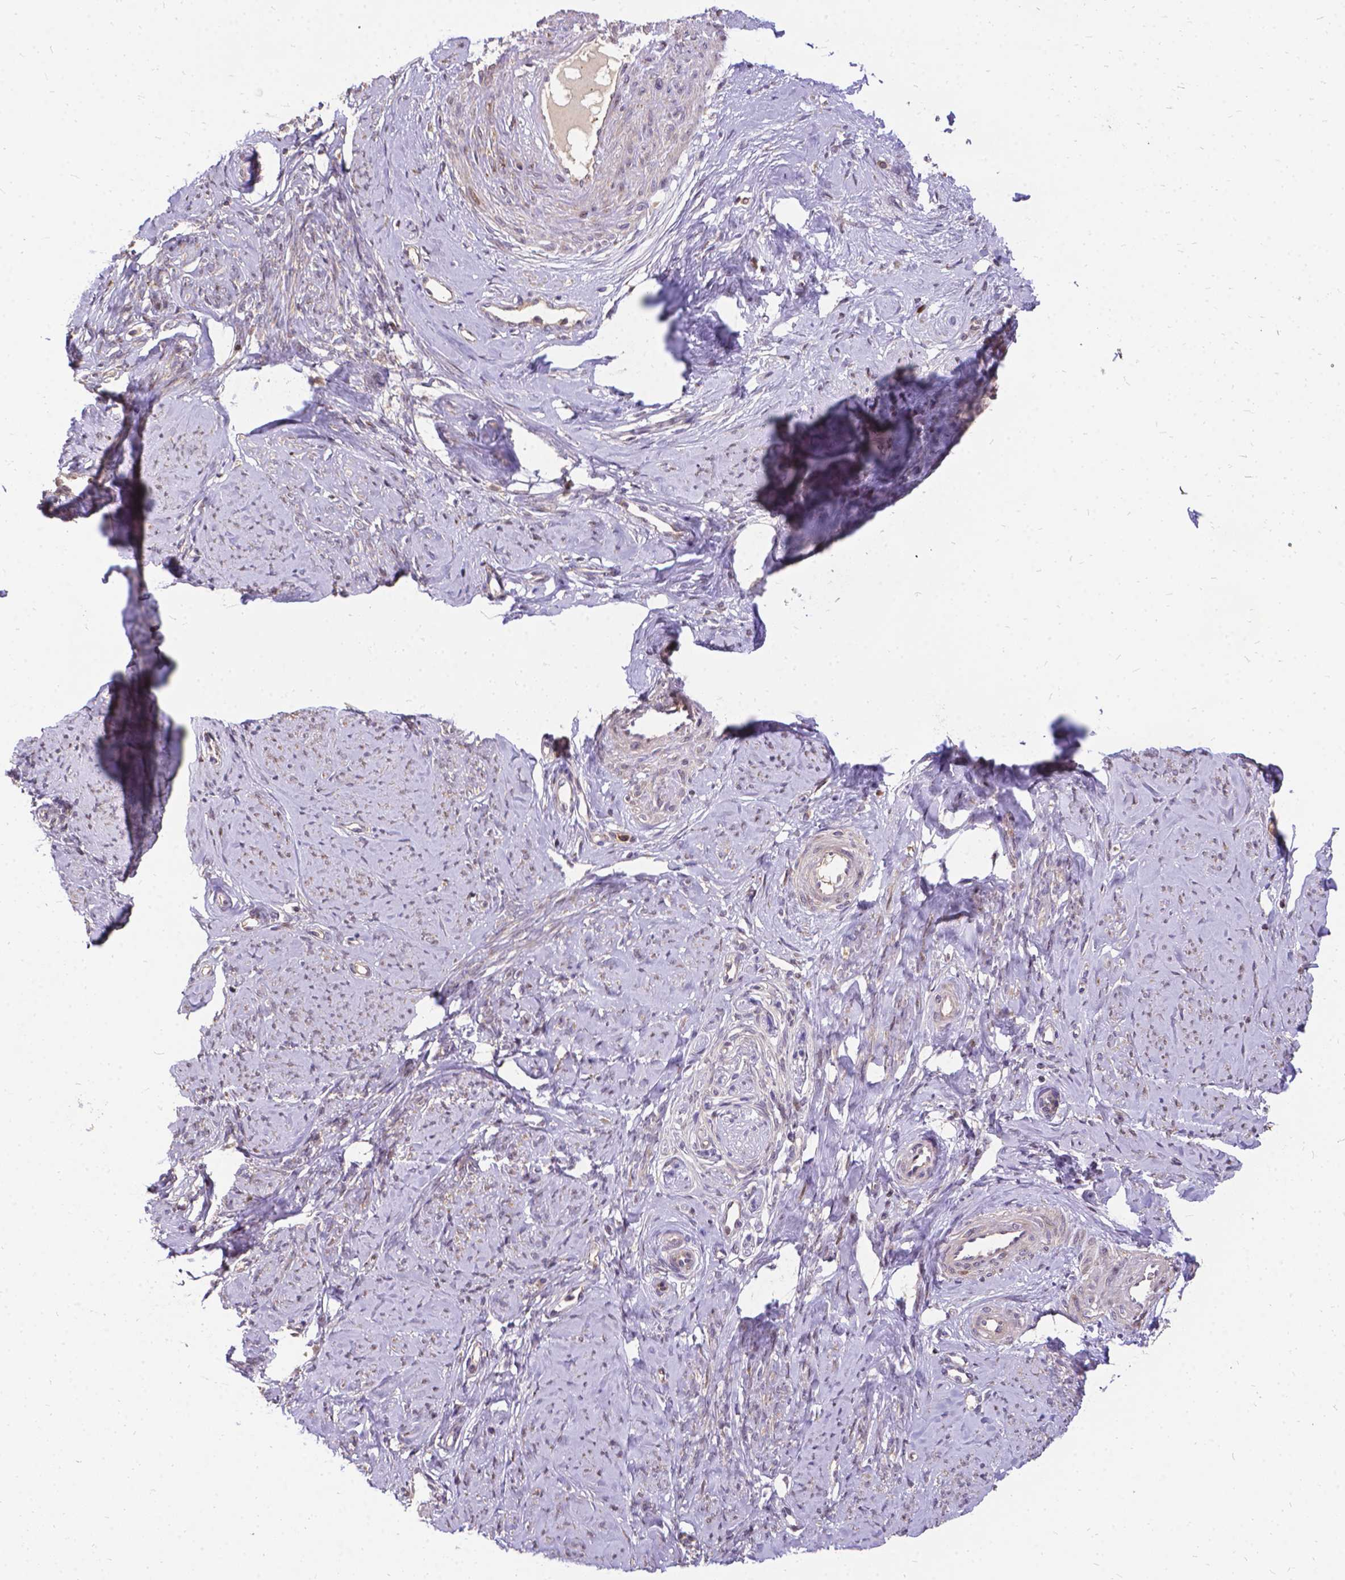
{"staining": {"intensity": "weak", "quantity": "25%-75%", "location": "cytoplasmic/membranous"}, "tissue": "smooth muscle", "cell_type": "Smooth muscle cells", "image_type": "normal", "snomed": [{"axis": "morphology", "description": "Normal tissue, NOS"}, {"axis": "topography", "description": "Smooth muscle"}], "caption": "Weak cytoplasmic/membranous protein positivity is seen in approximately 25%-75% of smooth muscle cells in smooth muscle.", "gene": "DENND6A", "patient": {"sex": "female", "age": 48}}